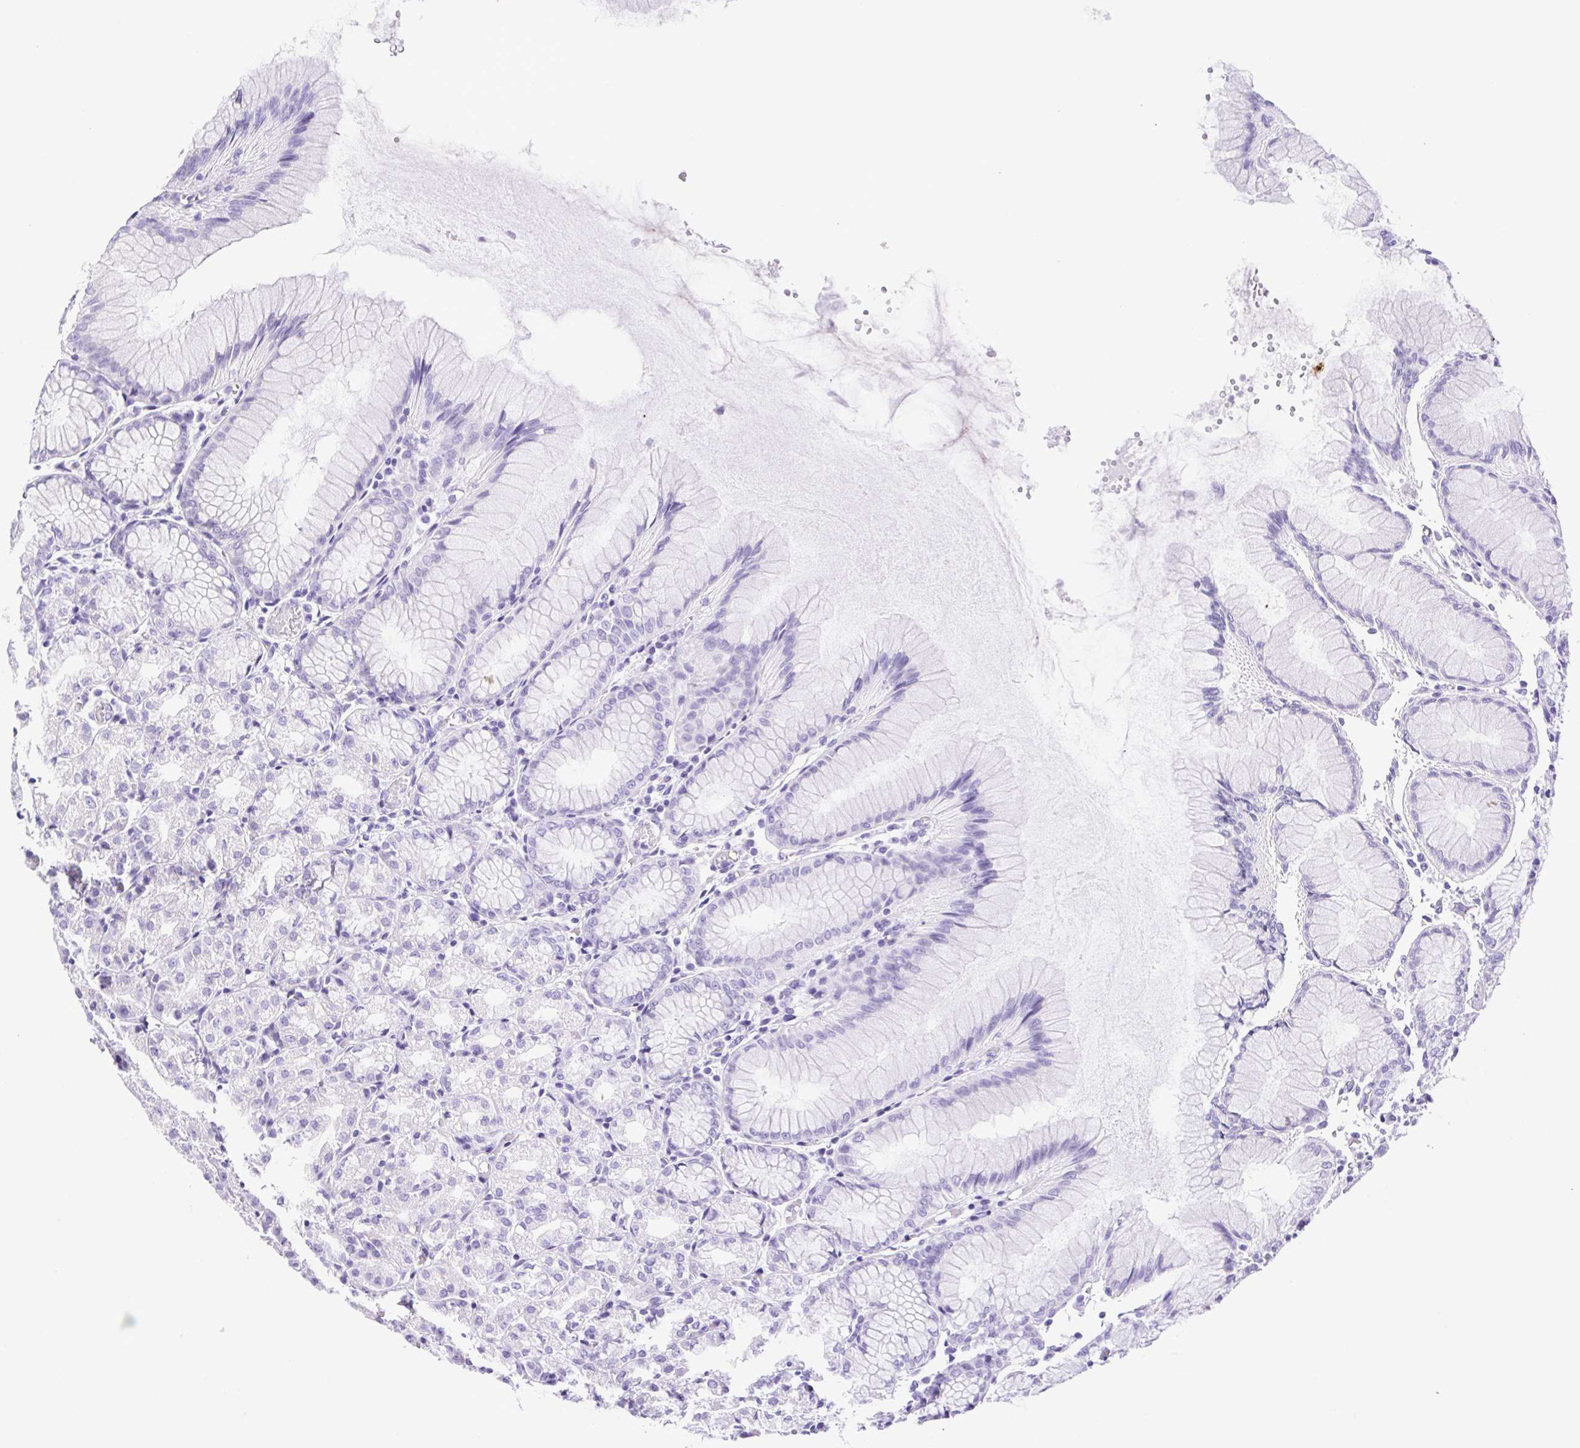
{"staining": {"intensity": "negative", "quantity": "none", "location": "none"}, "tissue": "stomach", "cell_type": "Glandular cells", "image_type": "normal", "snomed": [{"axis": "morphology", "description": "Normal tissue, NOS"}, {"axis": "topography", "description": "Stomach"}], "caption": "This is a micrograph of IHC staining of unremarkable stomach, which shows no expression in glandular cells.", "gene": "CDSN", "patient": {"sex": "female", "age": 57}}